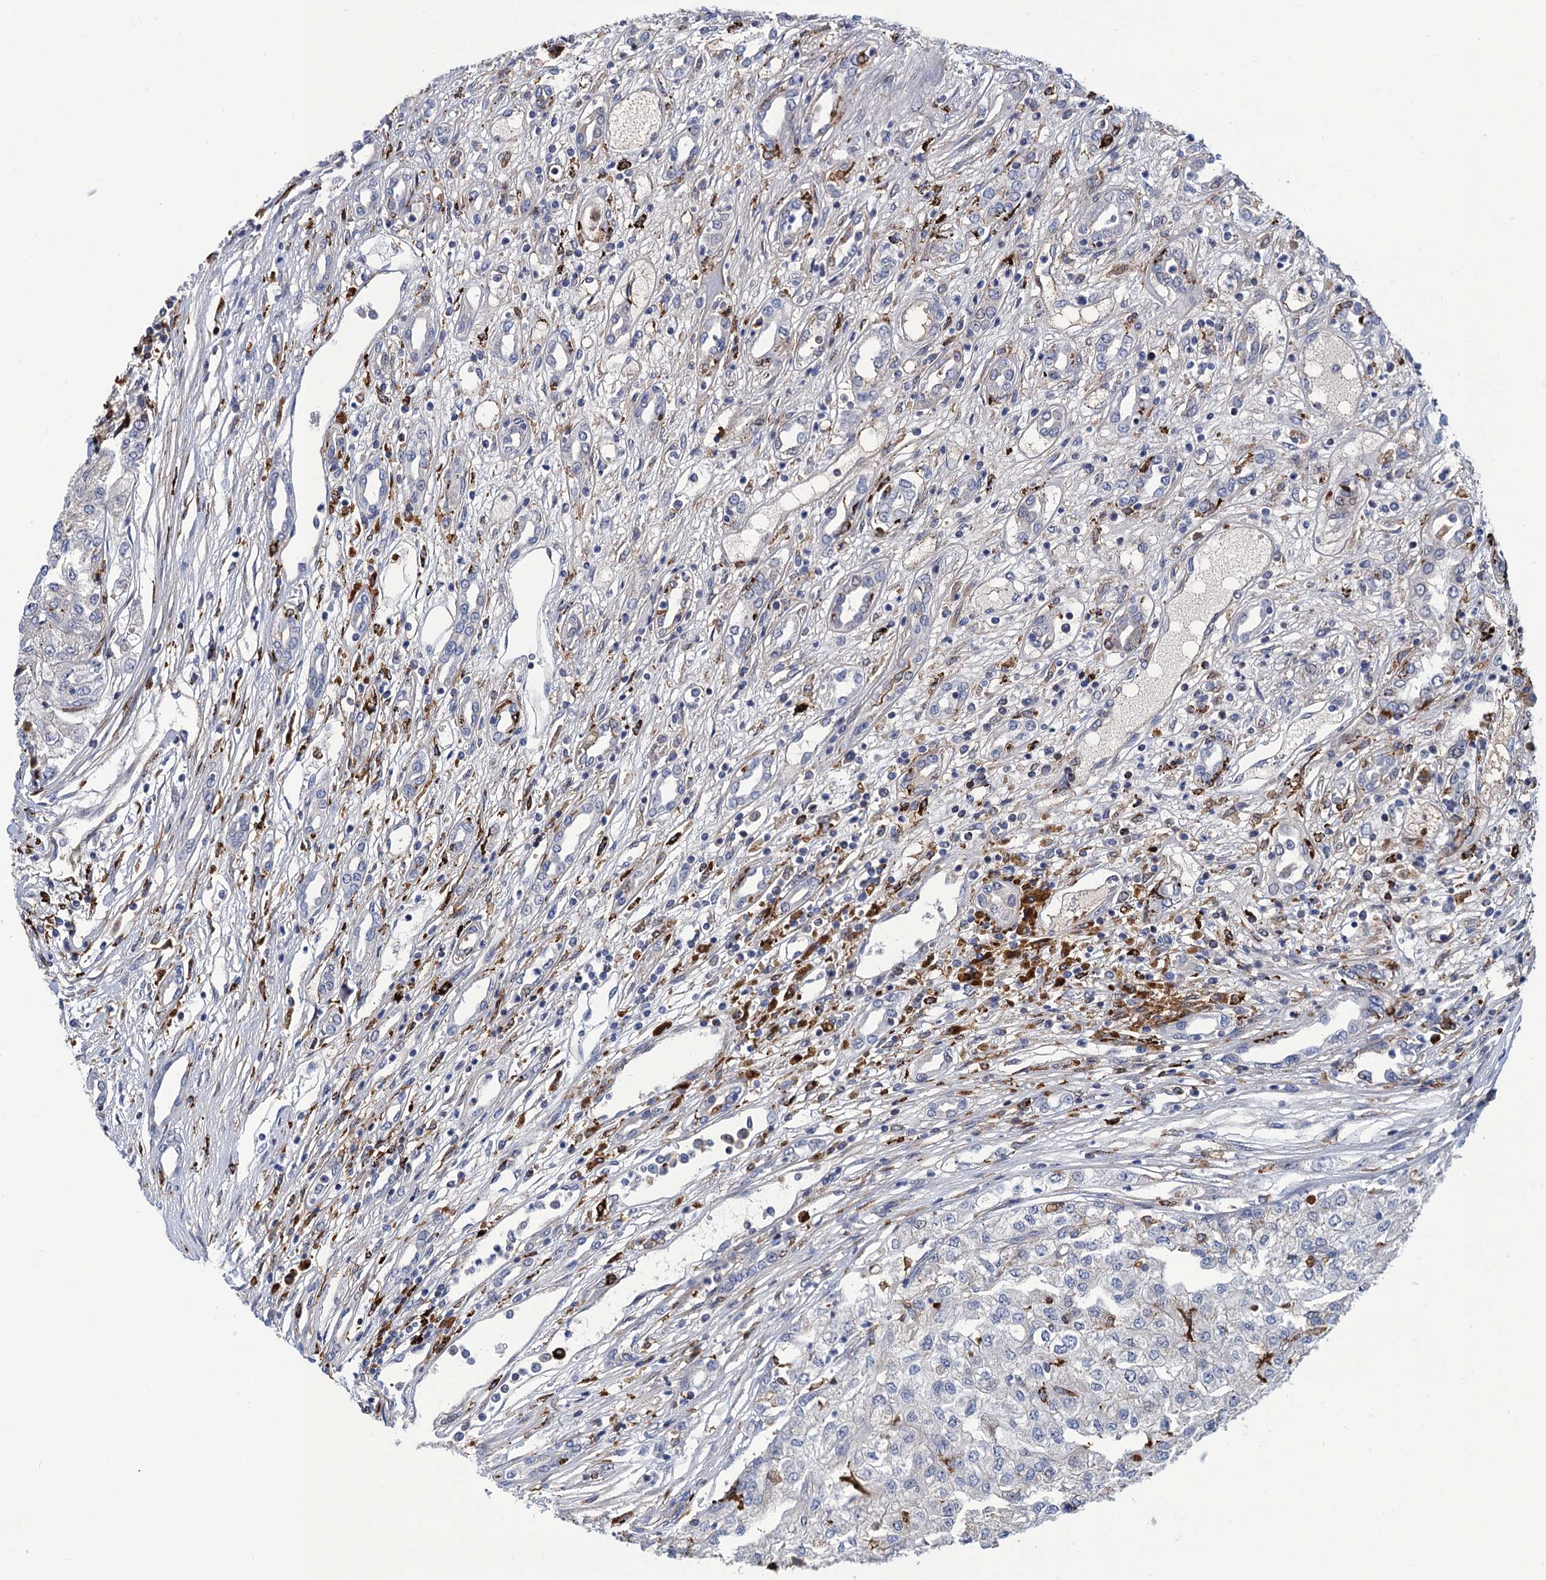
{"staining": {"intensity": "negative", "quantity": "none", "location": "none"}, "tissue": "renal cancer", "cell_type": "Tumor cells", "image_type": "cancer", "snomed": [{"axis": "morphology", "description": "Adenocarcinoma, NOS"}, {"axis": "topography", "description": "Kidney"}], "caption": "A high-resolution image shows IHC staining of renal cancer, which displays no significant expression in tumor cells. (DAB (3,3'-diaminobenzidine) immunohistochemistry visualized using brightfield microscopy, high magnification).", "gene": "DNHD1", "patient": {"sex": "female", "age": 54}}